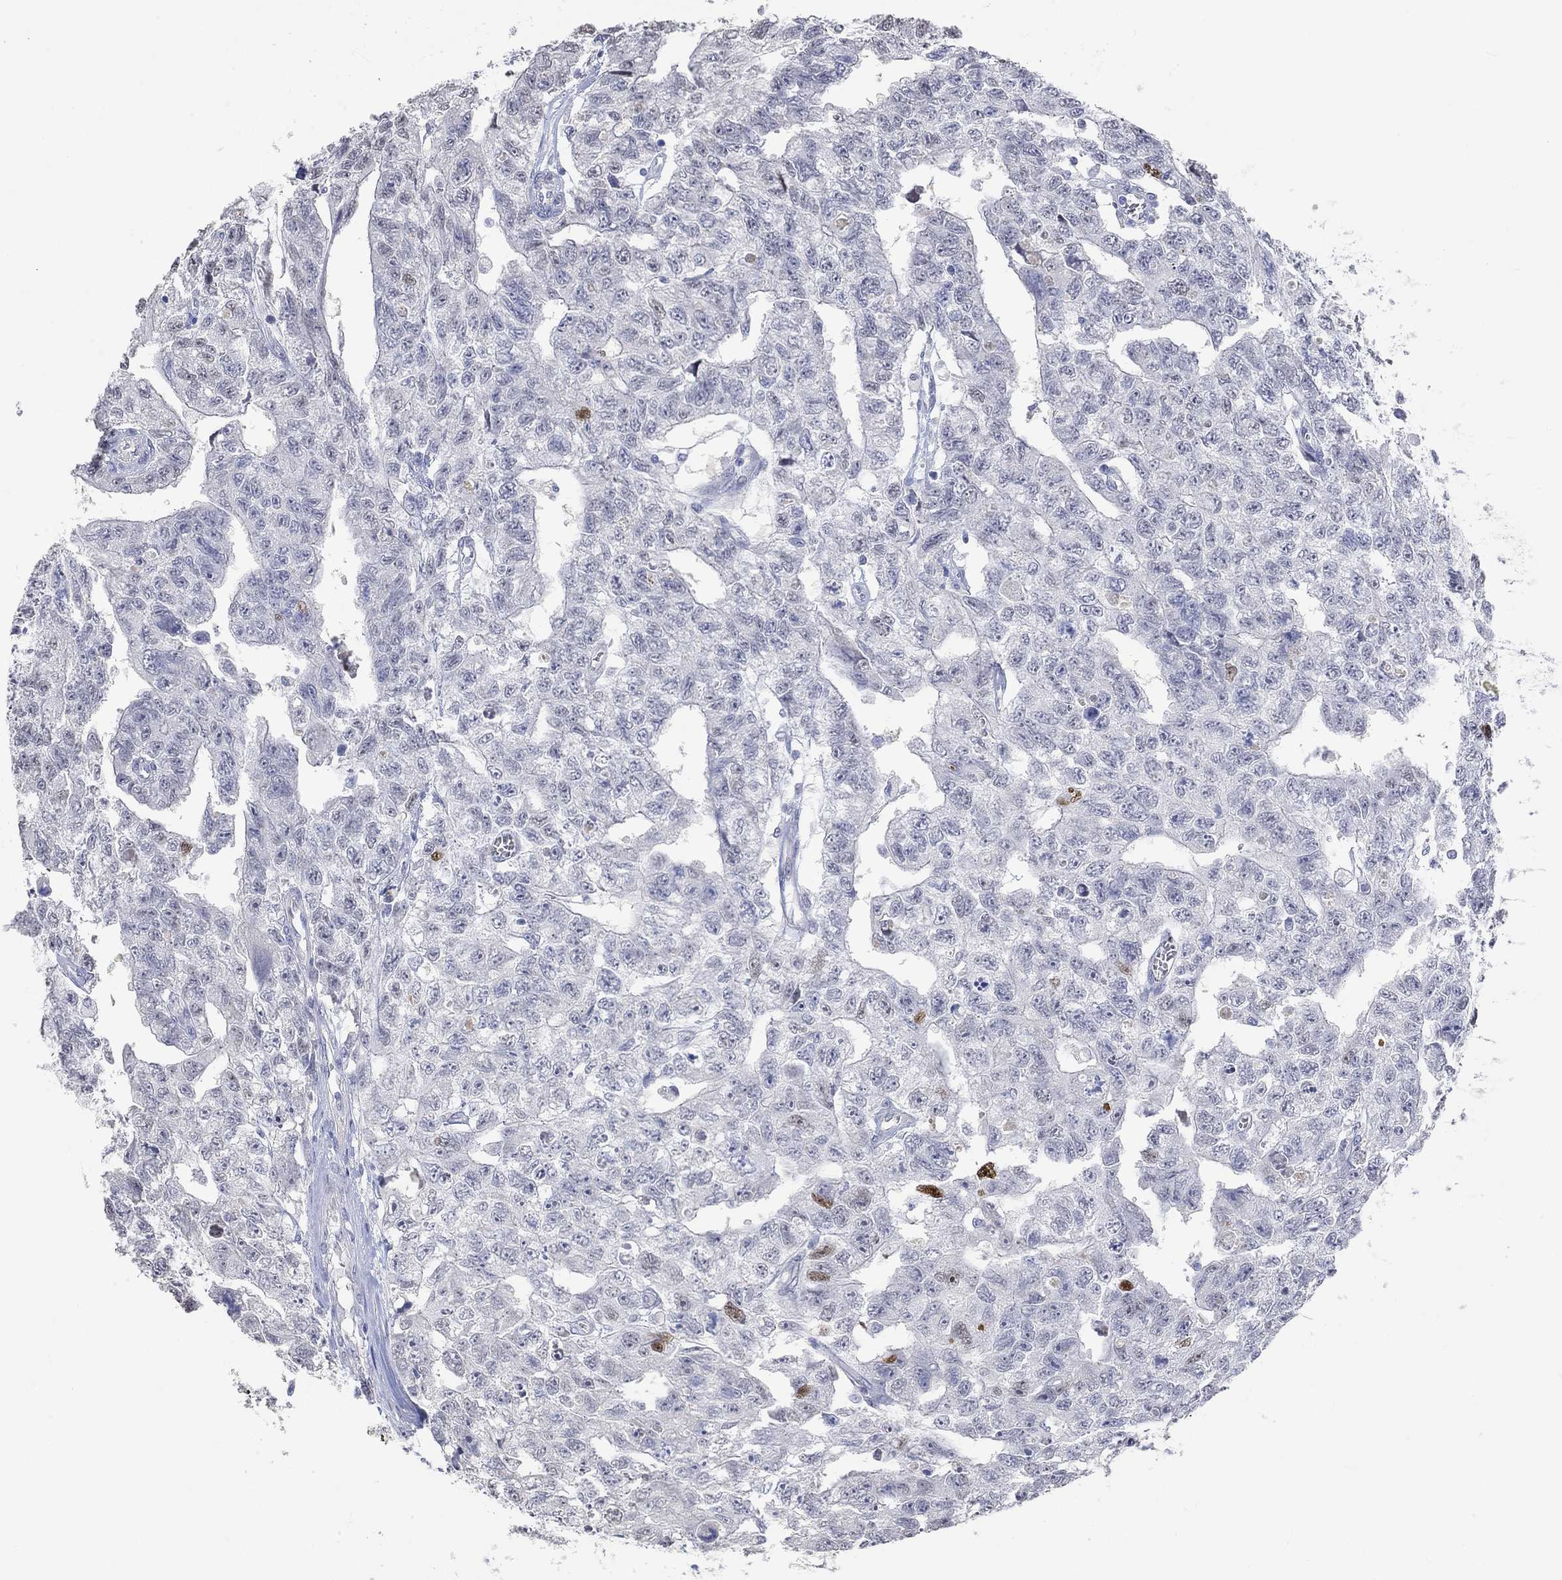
{"staining": {"intensity": "moderate", "quantity": "<25%", "location": "nuclear"}, "tissue": "testis cancer", "cell_type": "Tumor cells", "image_type": "cancer", "snomed": [{"axis": "morphology", "description": "Carcinoma, Embryonal, NOS"}, {"axis": "topography", "description": "Testis"}], "caption": "The micrograph demonstrates immunohistochemical staining of testis cancer. There is moderate nuclear staining is identified in about <25% of tumor cells.", "gene": "PNMA5", "patient": {"sex": "male", "age": 24}}